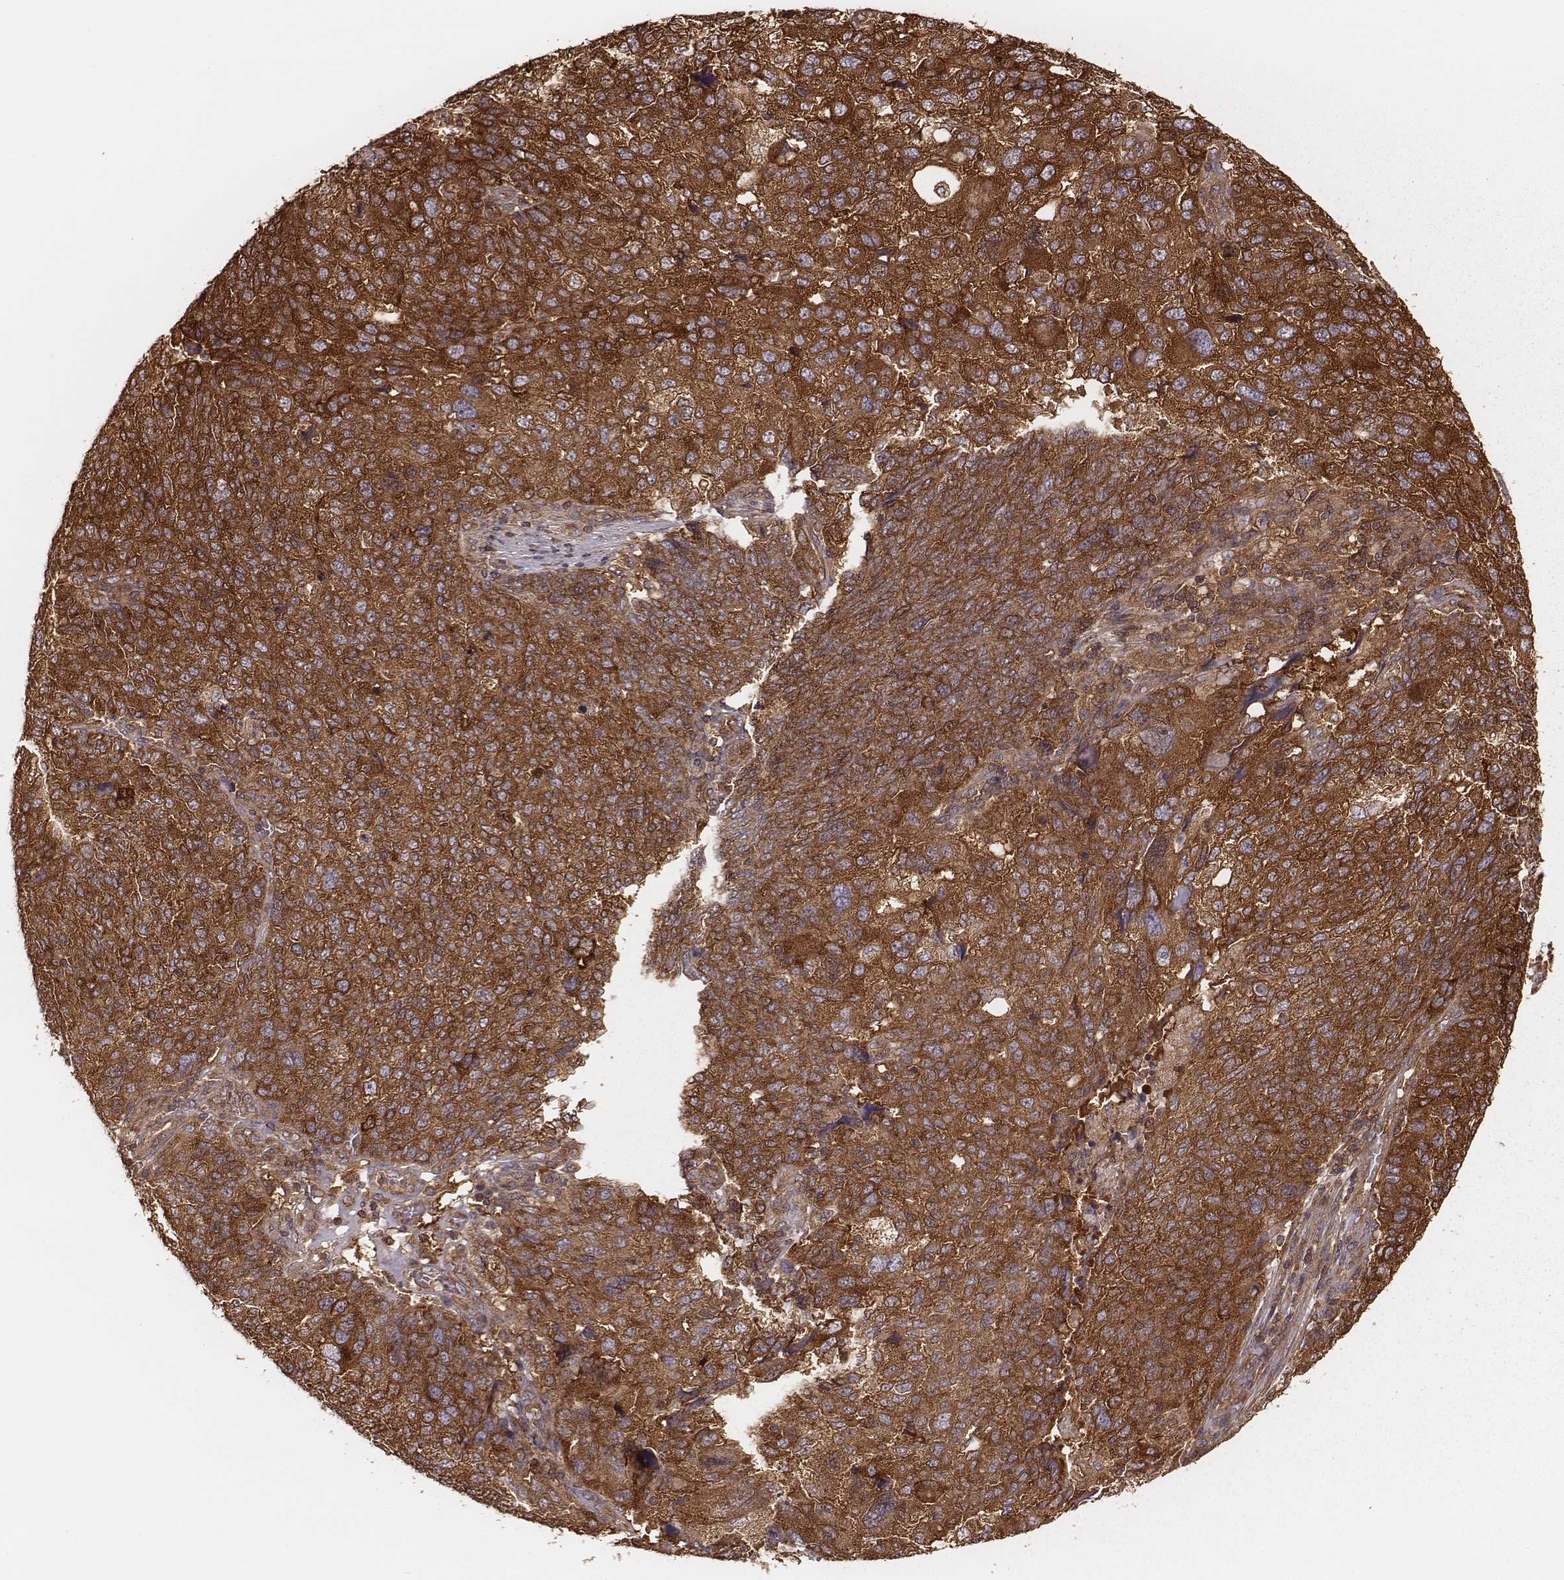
{"staining": {"intensity": "strong", "quantity": ">75%", "location": "cytoplasmic/membranous"}, "tissue": "ovarian cancer", "cell_type": "Tumor cells", "image_type": "cancer", "snomed": [{"axis": "morphology", "description": "Carcinoma, endometroid"}, {"axis": "topography", "description": "Ovary"}], "caption": "Tumor cells demonstrate high levels of strong cytoplasmic/membranous staining in approximately >75% of cells in human ovarian endometroid carcinoma.", "gene": "CARS1", "patient": {"sex": "female", "age": 58}}